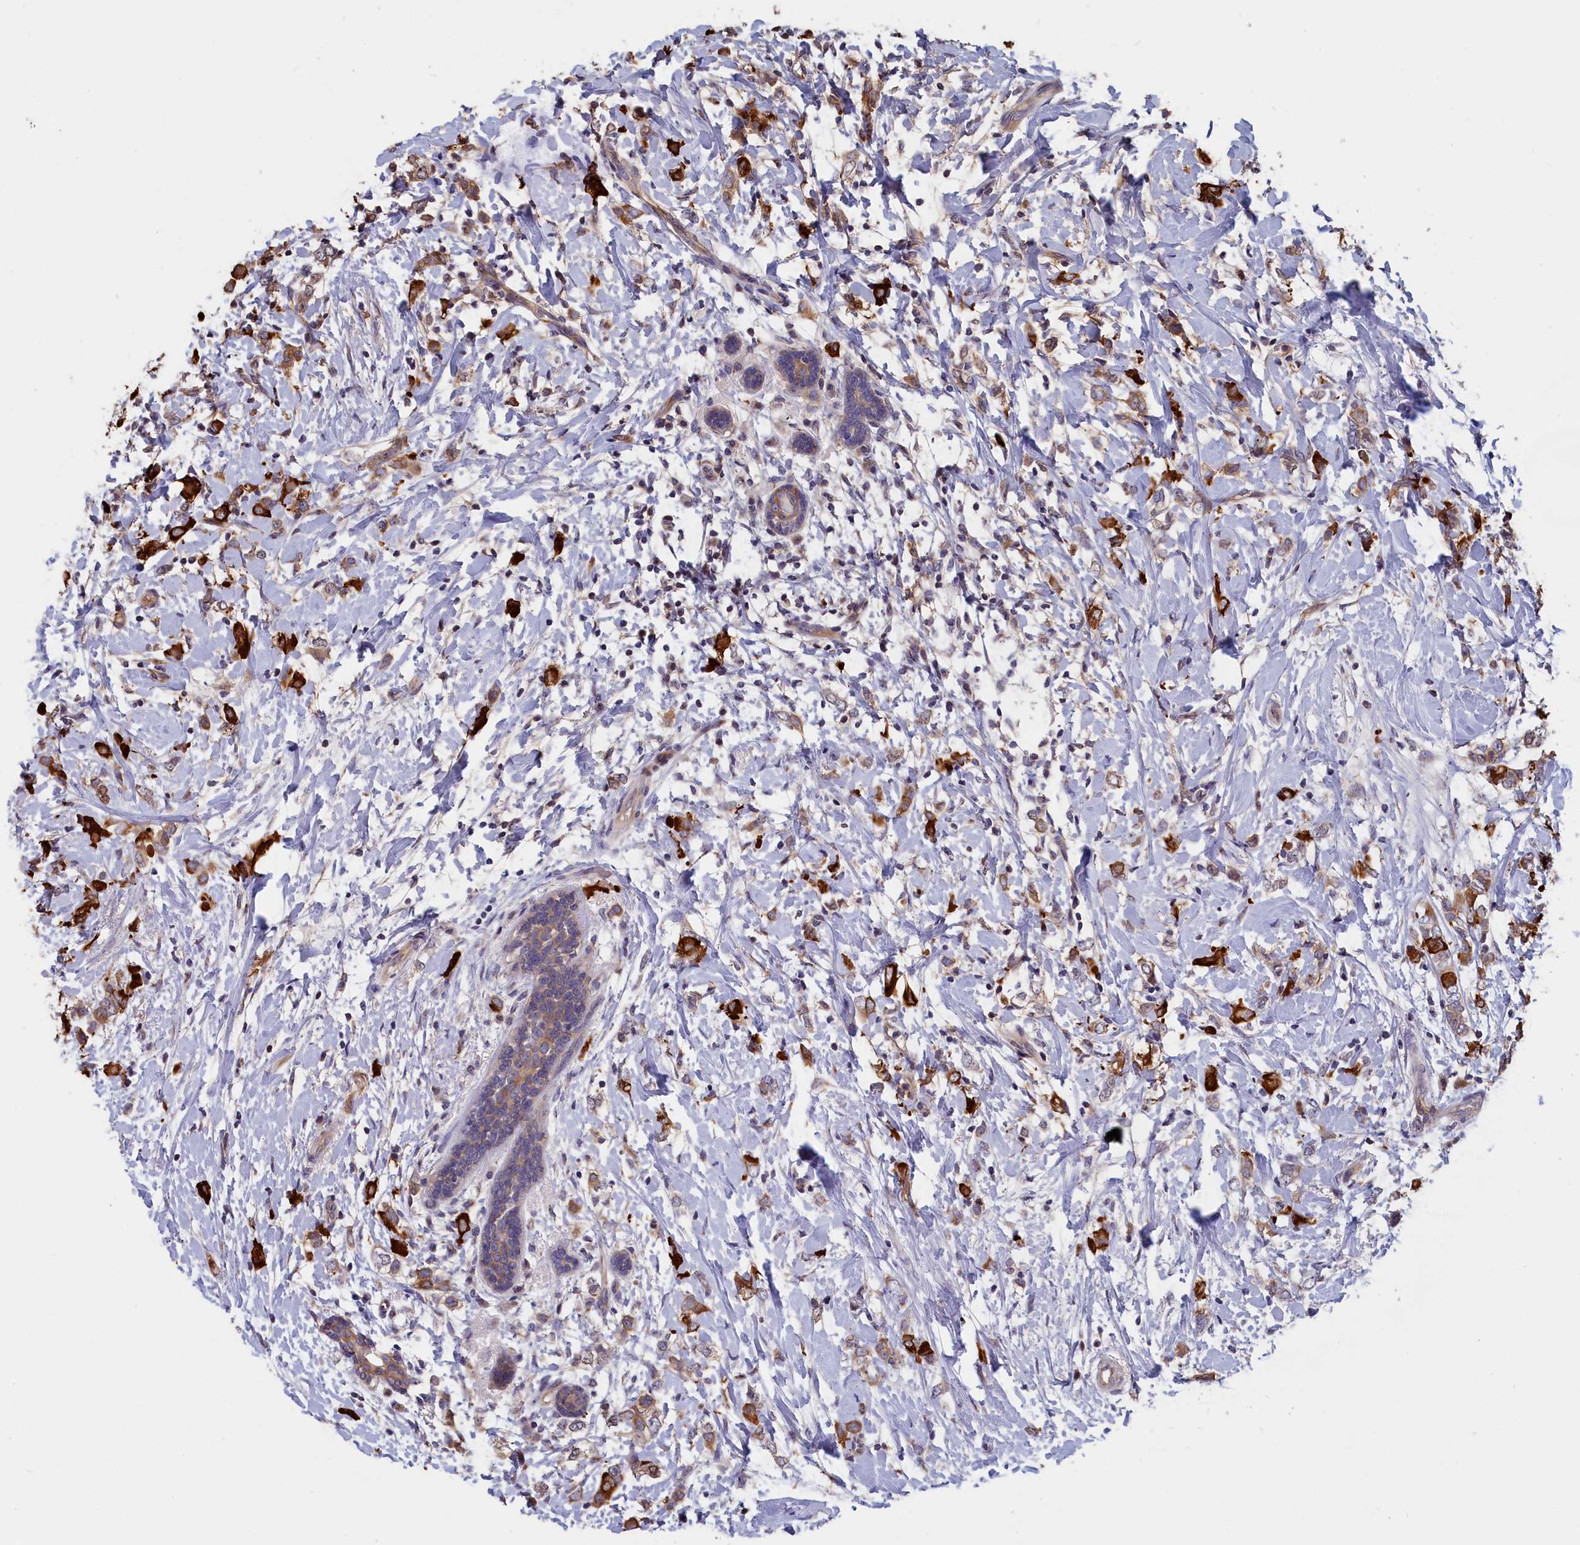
{"staining": {"intensity": "strong", "quantity": "25%-75%", "location": "cytoplasmic/membranous"}, "tissue": "breast cancer", "cell_type": "Tumor cells", "image_type": "cancer", "snomed": [{"axis": "morphology", "description": "Normal tissue, NOS"}, {"axis": "morphology", "description": "Lobular carcinoma"}, {"axis": "topography", "description": "Breast"}], "caption": "Lobular carcinoma (breast) stained for a protein shows strong cytoplasmic/membranous positivity in tumor cells.", "gene": "ABCC8", "patient": {"sex": "female", "age": 47}}